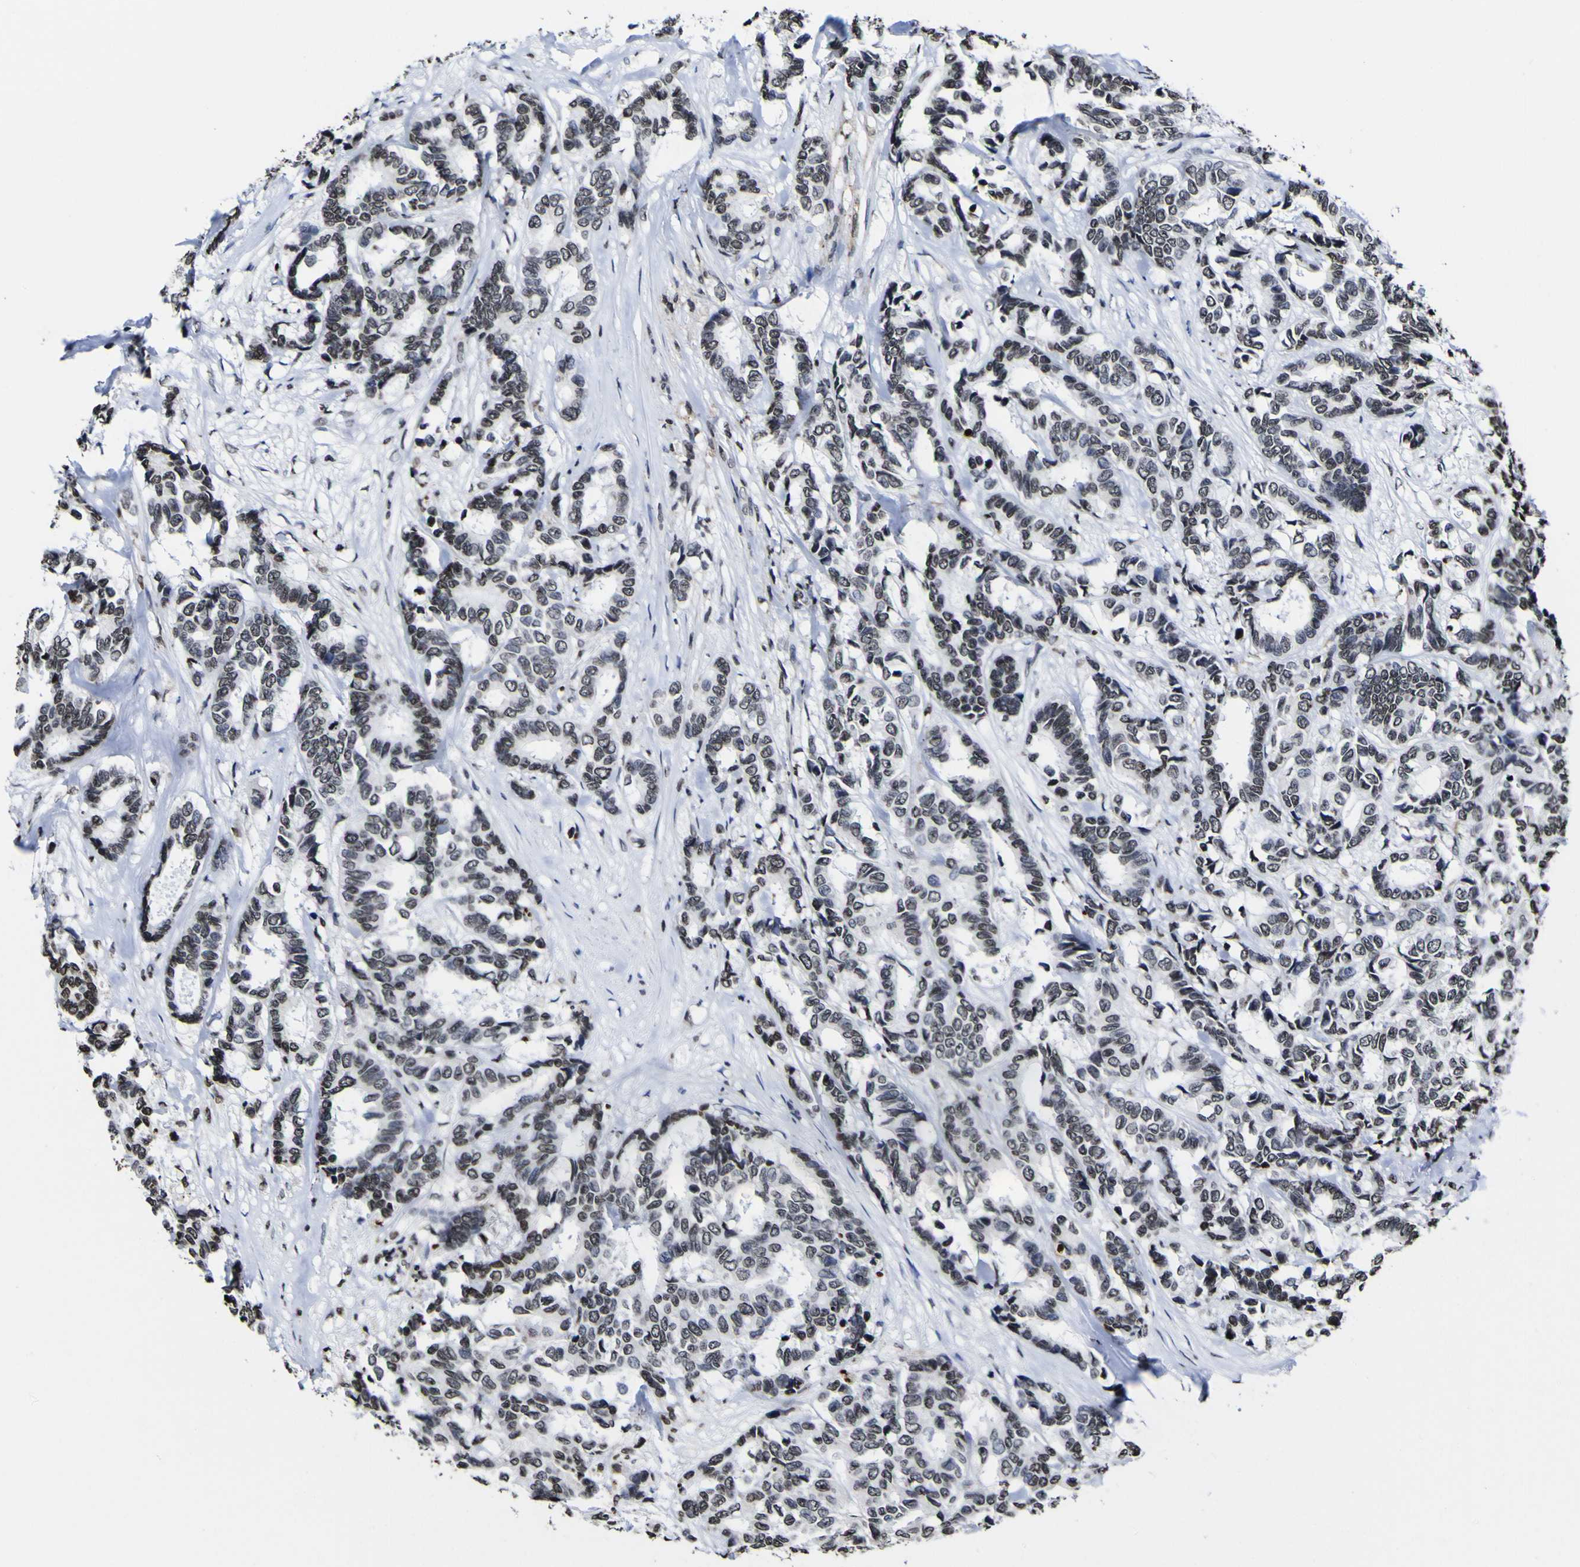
{"staining": {"intensity": "negative", "quantity": "none", "location": "none"}, "tissue": "breast cancer", "cell_type": "Tumor cells", "image_type": "cancer", "snomed": [{"axis": "morphology", "description": "Duct carcinoma"}, {"axis": "topography", "description": "Breast"}], "caption": "Tumor cells are negative for brown protein staining in breast intraductal carcinoma.", "gene": "PIAS1", "patient": {"sex": "female", "age": 87}}